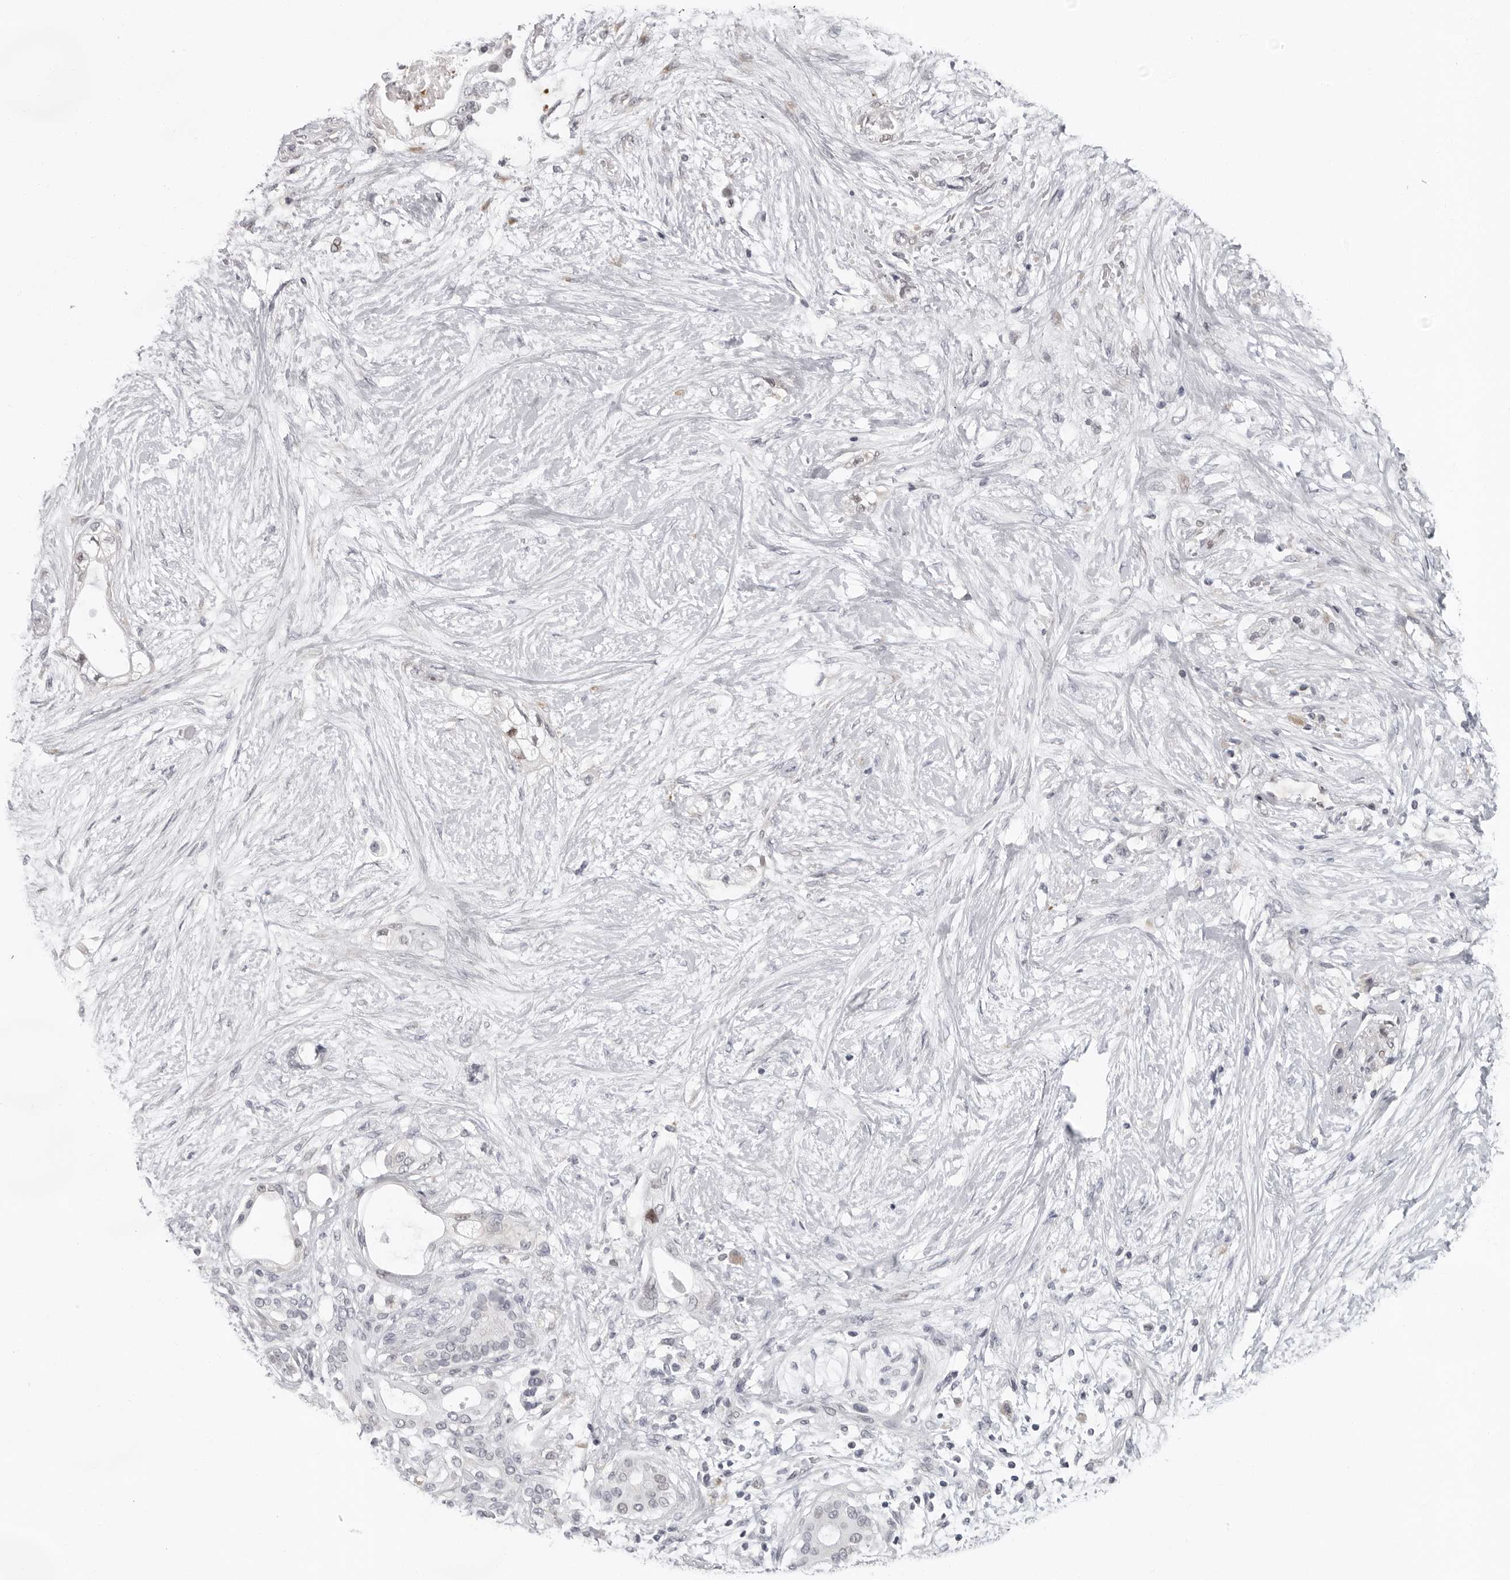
{"staining": {"intensity": "negative", "quantity": "none", "location": "none"}, "tissue": "pancreatic cancer", "cell_type": "Tumor cells", "image_type": "cancer", "snomed": [{"axis": "morphology", "description": "Adenocarcinoma, NOS"}, {"axis": "topography", "description": "Pancreas"}], "caption": "DAB immunohistochemical staining of pancreatic cancer exhibits no significant positivity in tumor cells.", "gene": "PIP4K2C", "patient": {"sex": "male", "age": 53}}